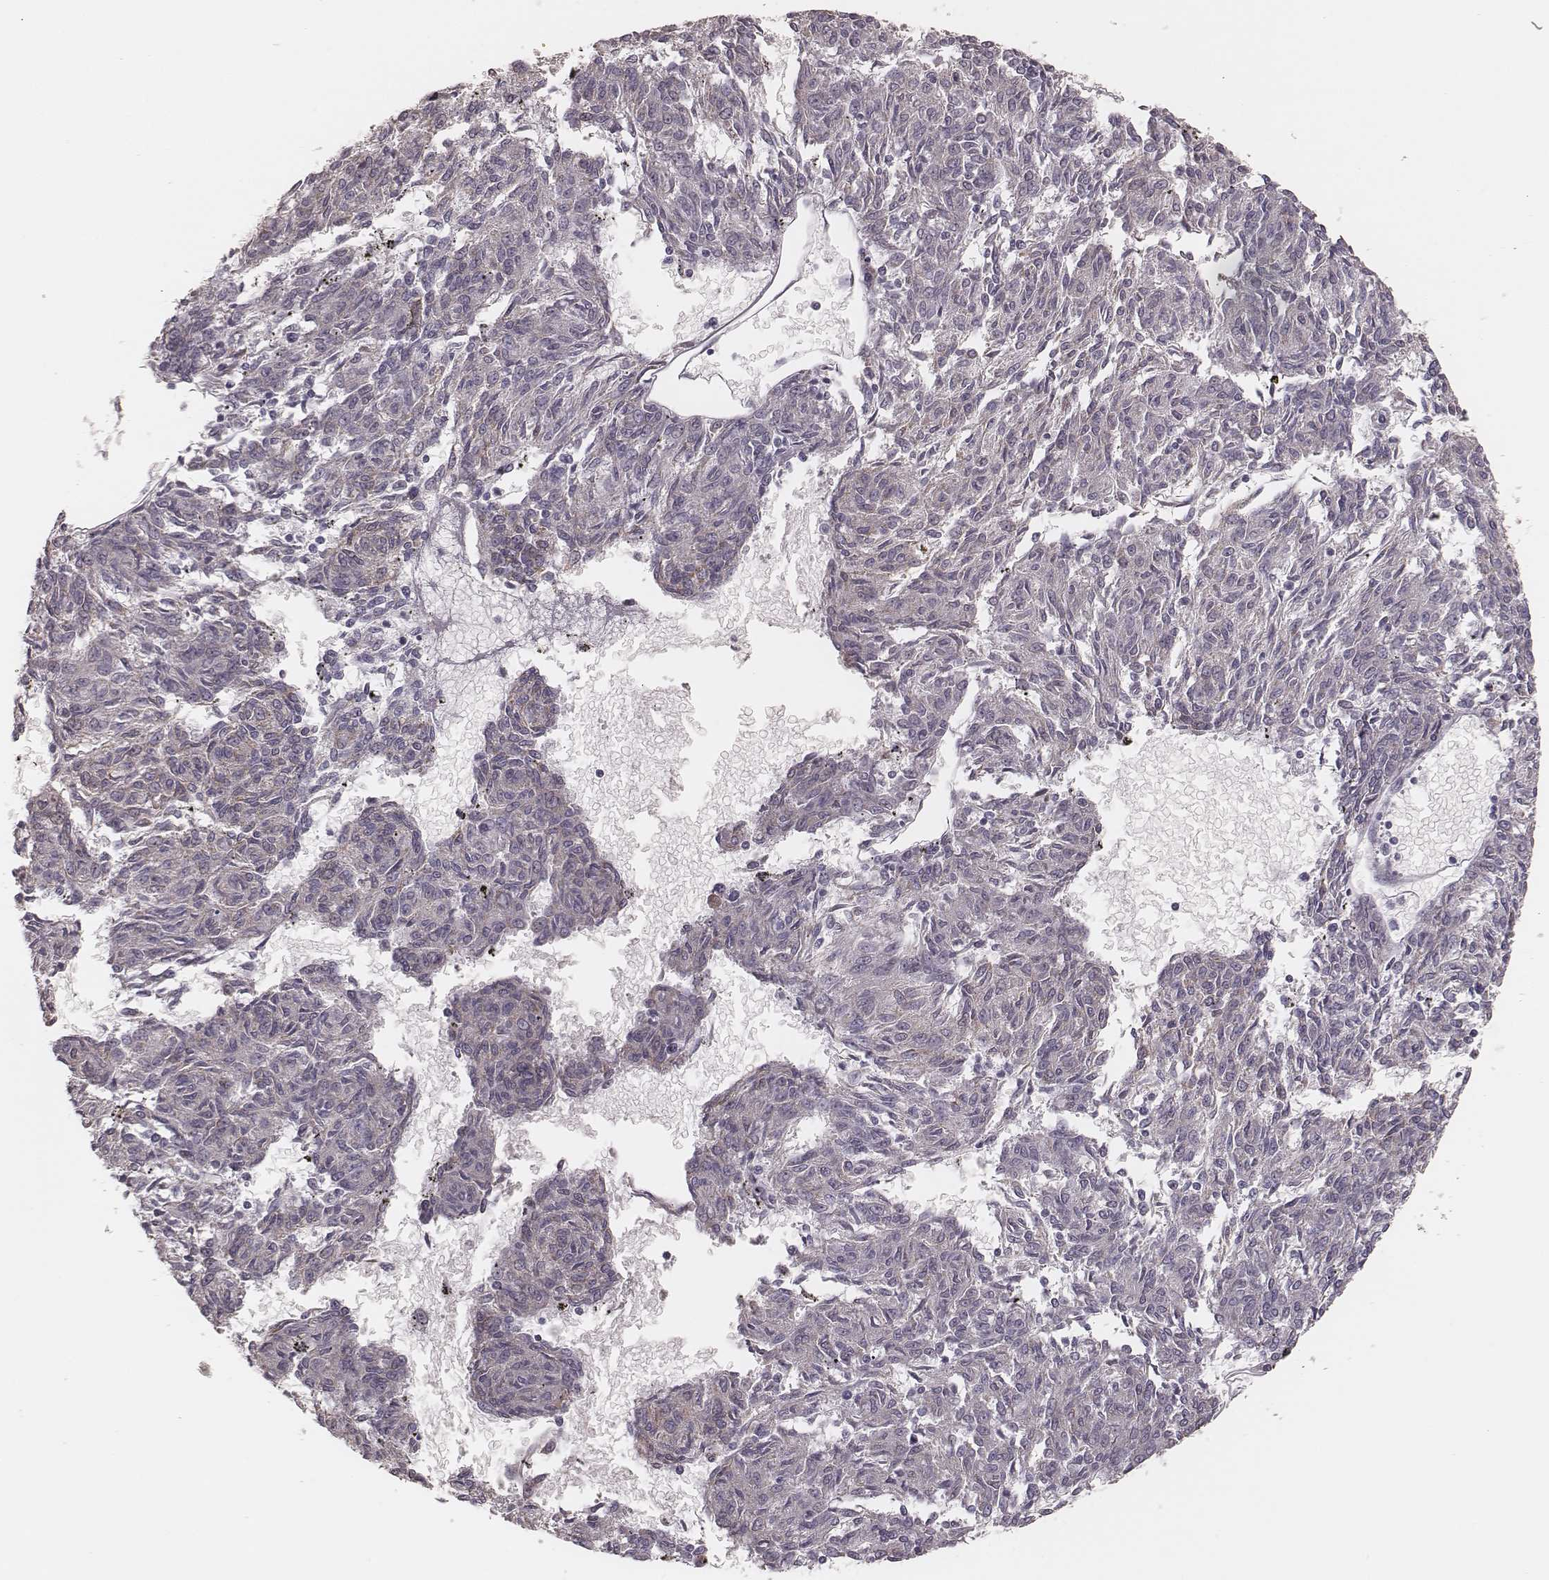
{"staining": {"intensity": "weak", "quantity": "<25%", "location": "cytoplasmic/membranous"}, "tissue": "melanoma", "cell_type": "Tumor cells", "image_type": "cancer", "snomed": [{"axis": "morphology", "description": "Malignant melanoma, NOS"}, {"axis": "topography", "description": "Skin"}], "caption": "Melanoma was stained to show a protein in brown. There is no significant expression in tumor cells.", "gene": "KIF5C", "patient": {"sex": "female", "age": 72}}